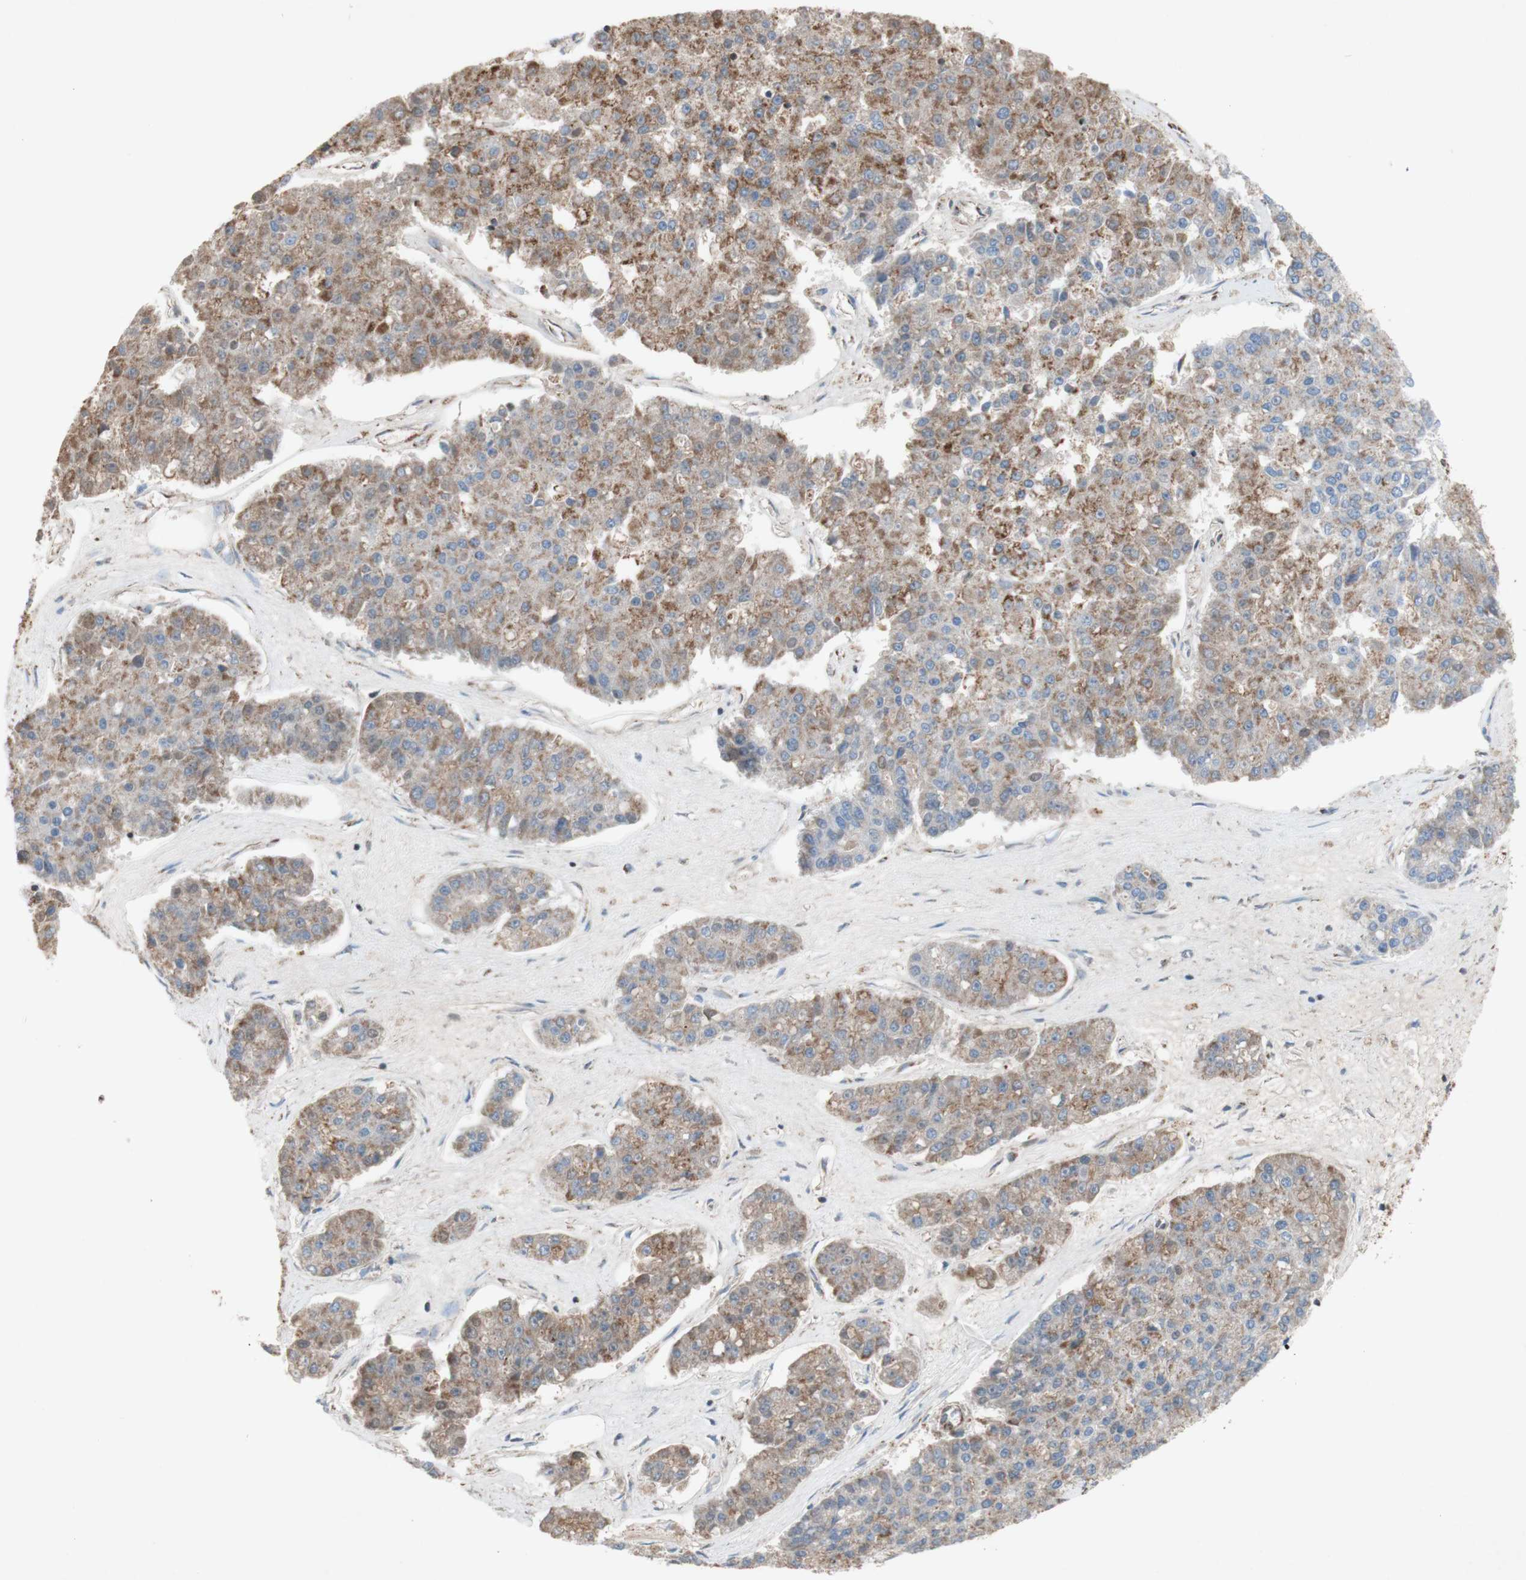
{"staining": {"intensity": "moderate", "quantity": ">75%", "location": "cytoplasmic/membranous"}, "tissue": "pancreatic cancer", "cell_type": "Tumor cells", "image_type": "cancer", "snomed": [{"axis": "morphology", "description": "Adenocarcinoma, NOS"}, {"axis": "topography", "description": "Pancreas"}], "caption": "Tumor cells exhibit medium levels of moderate cytoplasmic/membranous positivity in about >75% of cells in adenocarcinoma (pancreatic).", "gene": "SDHB", "patient": {"sex": "male", "age": 50}}